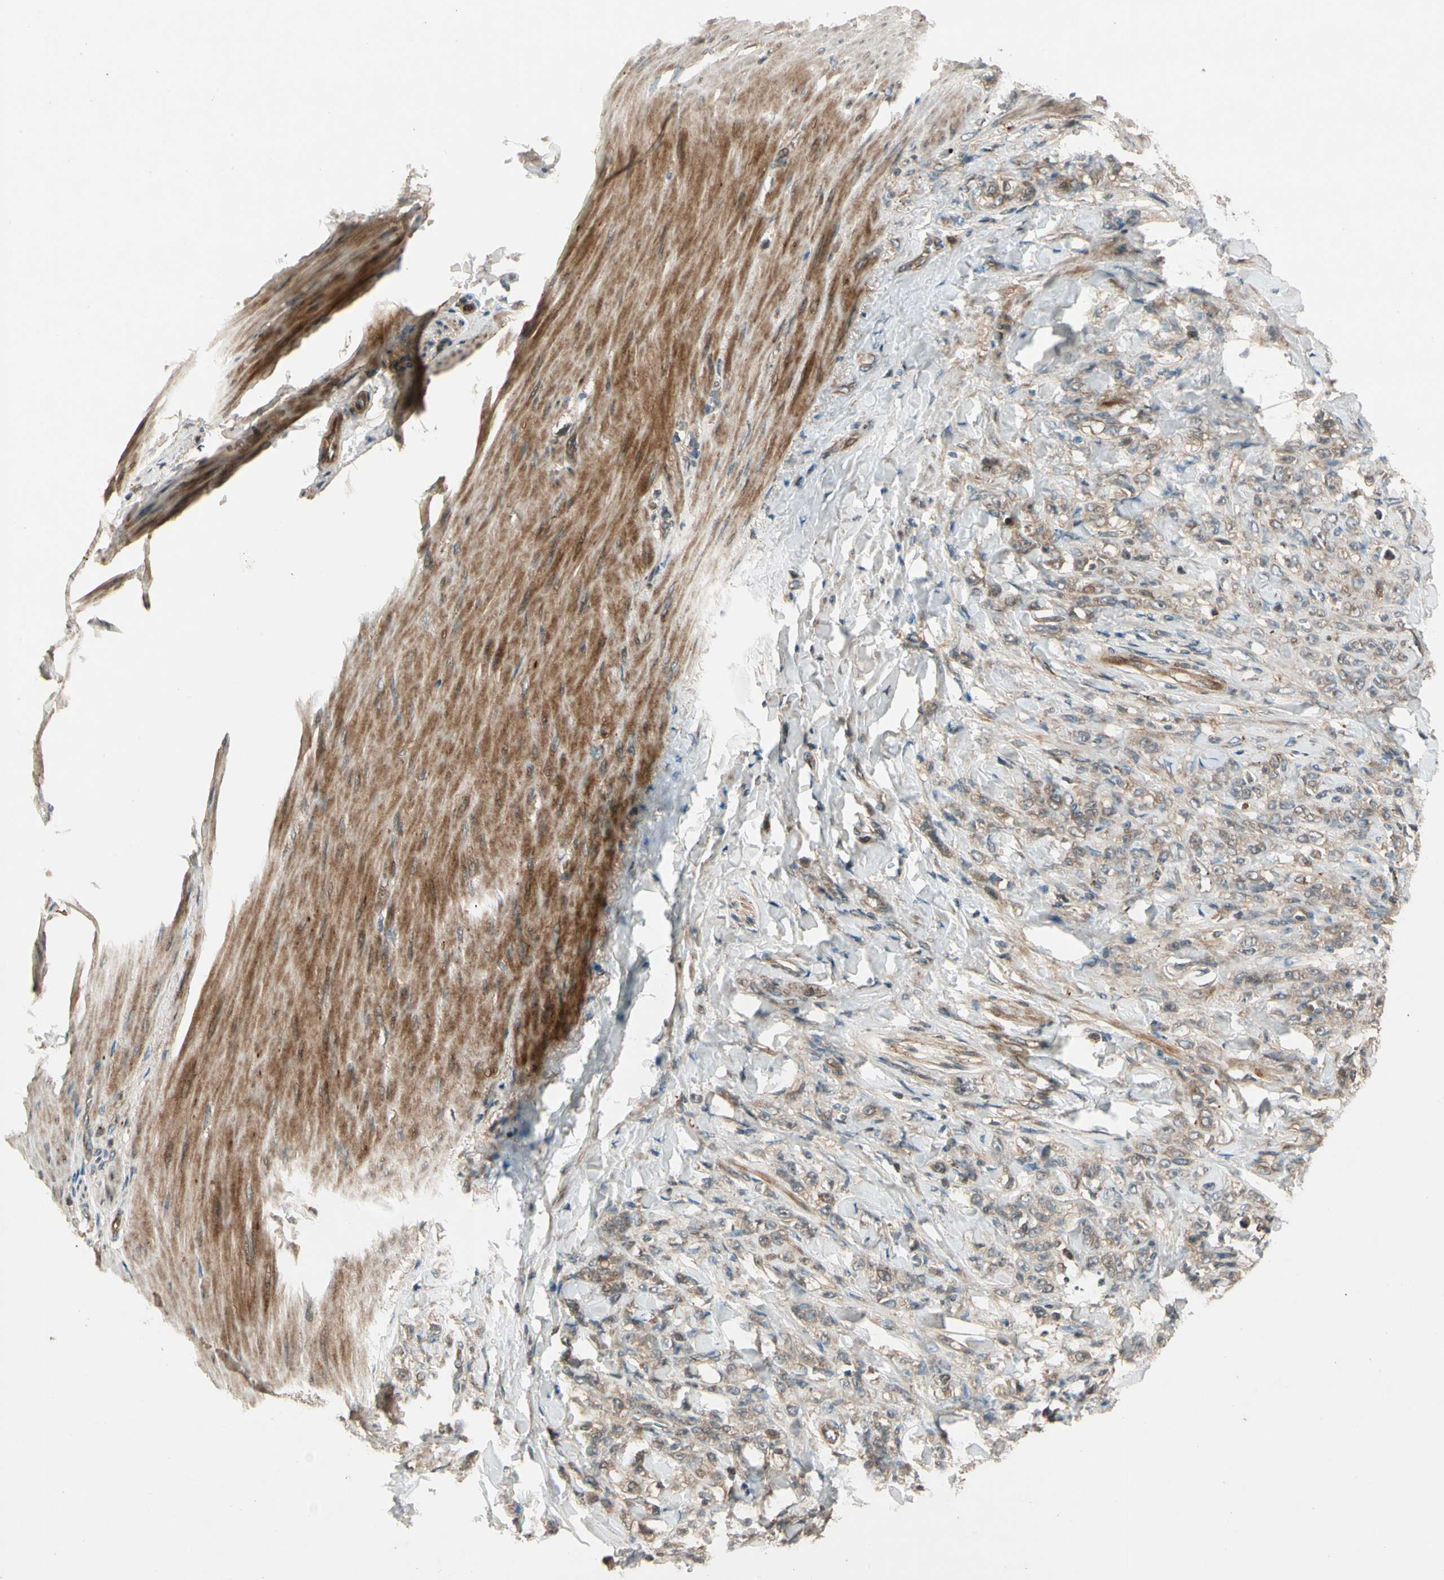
{"staining": {"intensity": "weak", "quantity": ">75%", "location": "cytoplasmic/membranous"}, "tissue": "stomach cancer", "cell_type": "Tumor cells", "image_type": "cancer", "snomed": [{"axis": "morphology", "description": "Adenocarcinoma, NOS"}, {"axis": "topography", "description": "Stomach"}], "caption": "Stomach adenocarcinoma stained for a protein shows weak cytoplasmic/membranous positivity in tumor cells.", "gene": "ACVR1C", "patient": {"sex": "male", "age": 82}}